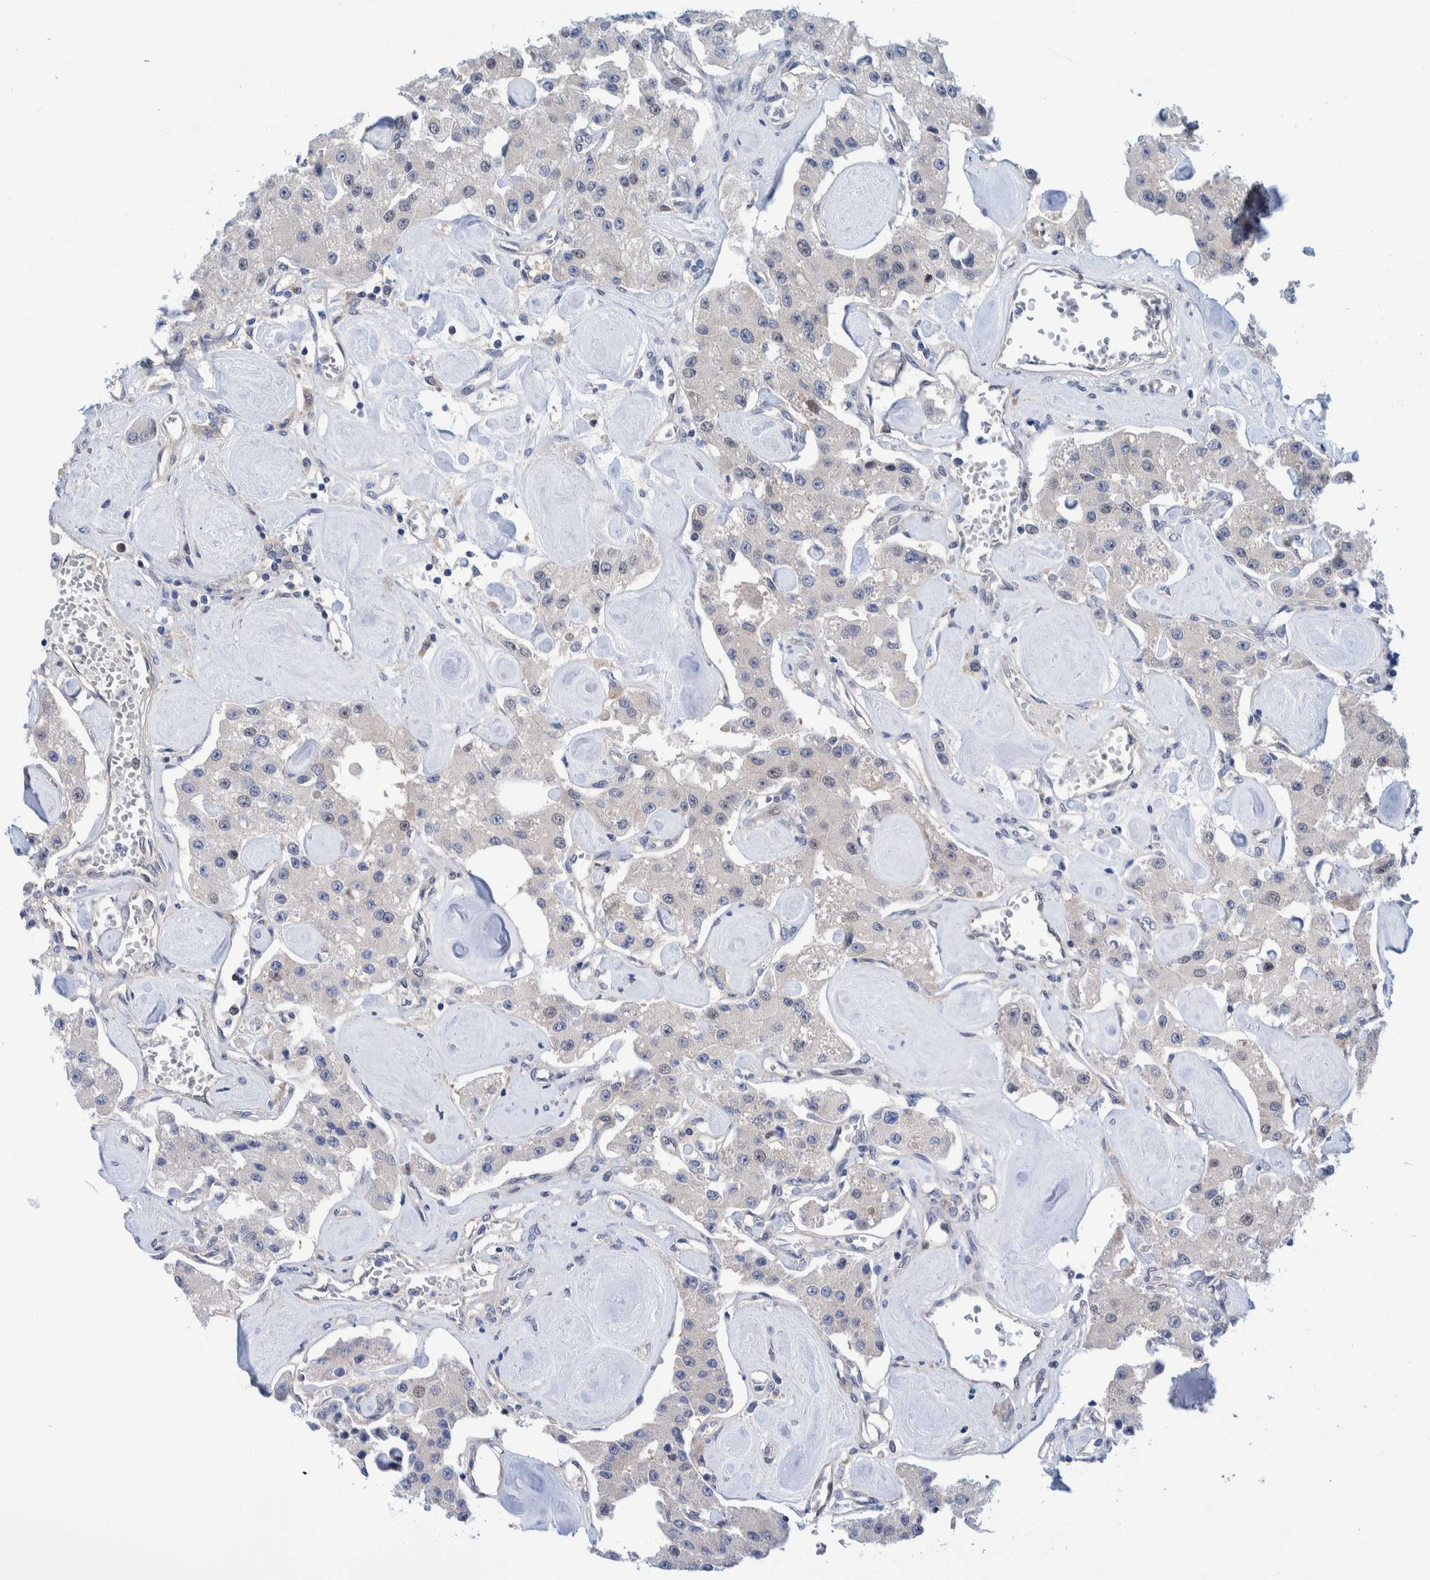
{"staining": {"intensity": "negative", "quantity": "none", "location": "none"}, "tissue": "carcinoid", "cell_type": "Tumor cells", "image_type": "cancer", "snomed": [{"axis": "morphology", "description": "Carcinoid, malignant, NOS"}, {"axis": "topography", "description": "Pancreas"}], "caption": "This is a photomicrograph of immunohistochemistry staining of carcinoid, which shows no expression in tumor cells. (DAB immunohistochemistry (IHC) with hematoxylin counter stain).", "gene": "PFAS", "patient": {"sex": "male", "age": 41}}